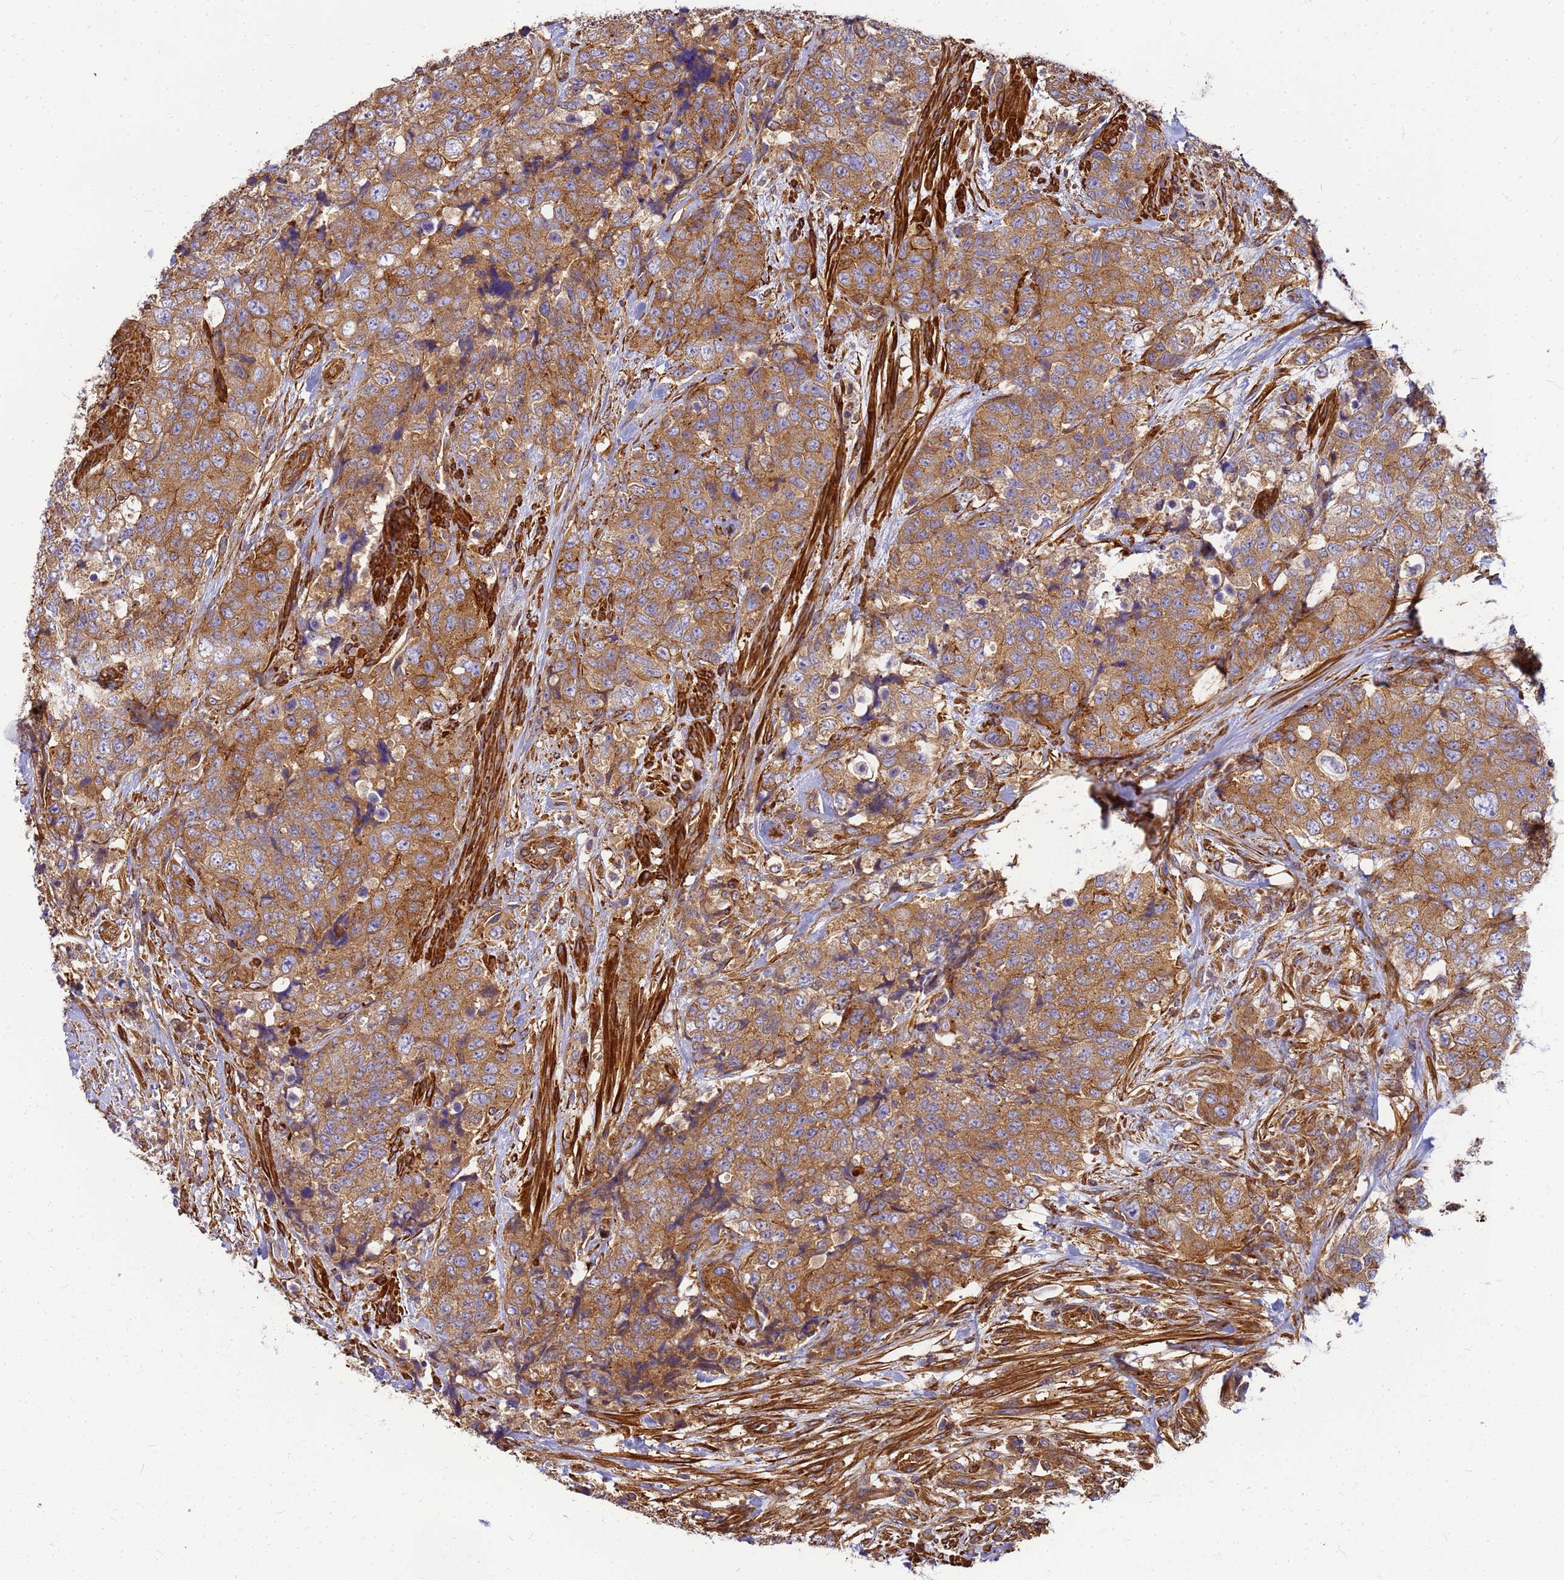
{"staining": {"intensity": "moderate", "quantity": ">75%", "location": "cytoplasmic/membranous"}, "tissue": "urothelial cancer", "cell_type": "Tumor cells", "image_type": "cancer", "snomed": [{"axis": "morphology", "description": "Urothelial carcinoma, High grade"}, {"axis": "topography", "description": "Urinary bladder"}], "caption": "IHC of human urothelial cancer demonstrates medium levels of moderate cytoplasmic/membranous positivity in about >75% of tumor cells. The staining was performed using DAB, with brown indicating positive protein expression. Nuclei are stained blue with hematoxylin.", "gene": "C2CD5", "patient": {"sex": "female", "age": 78}}